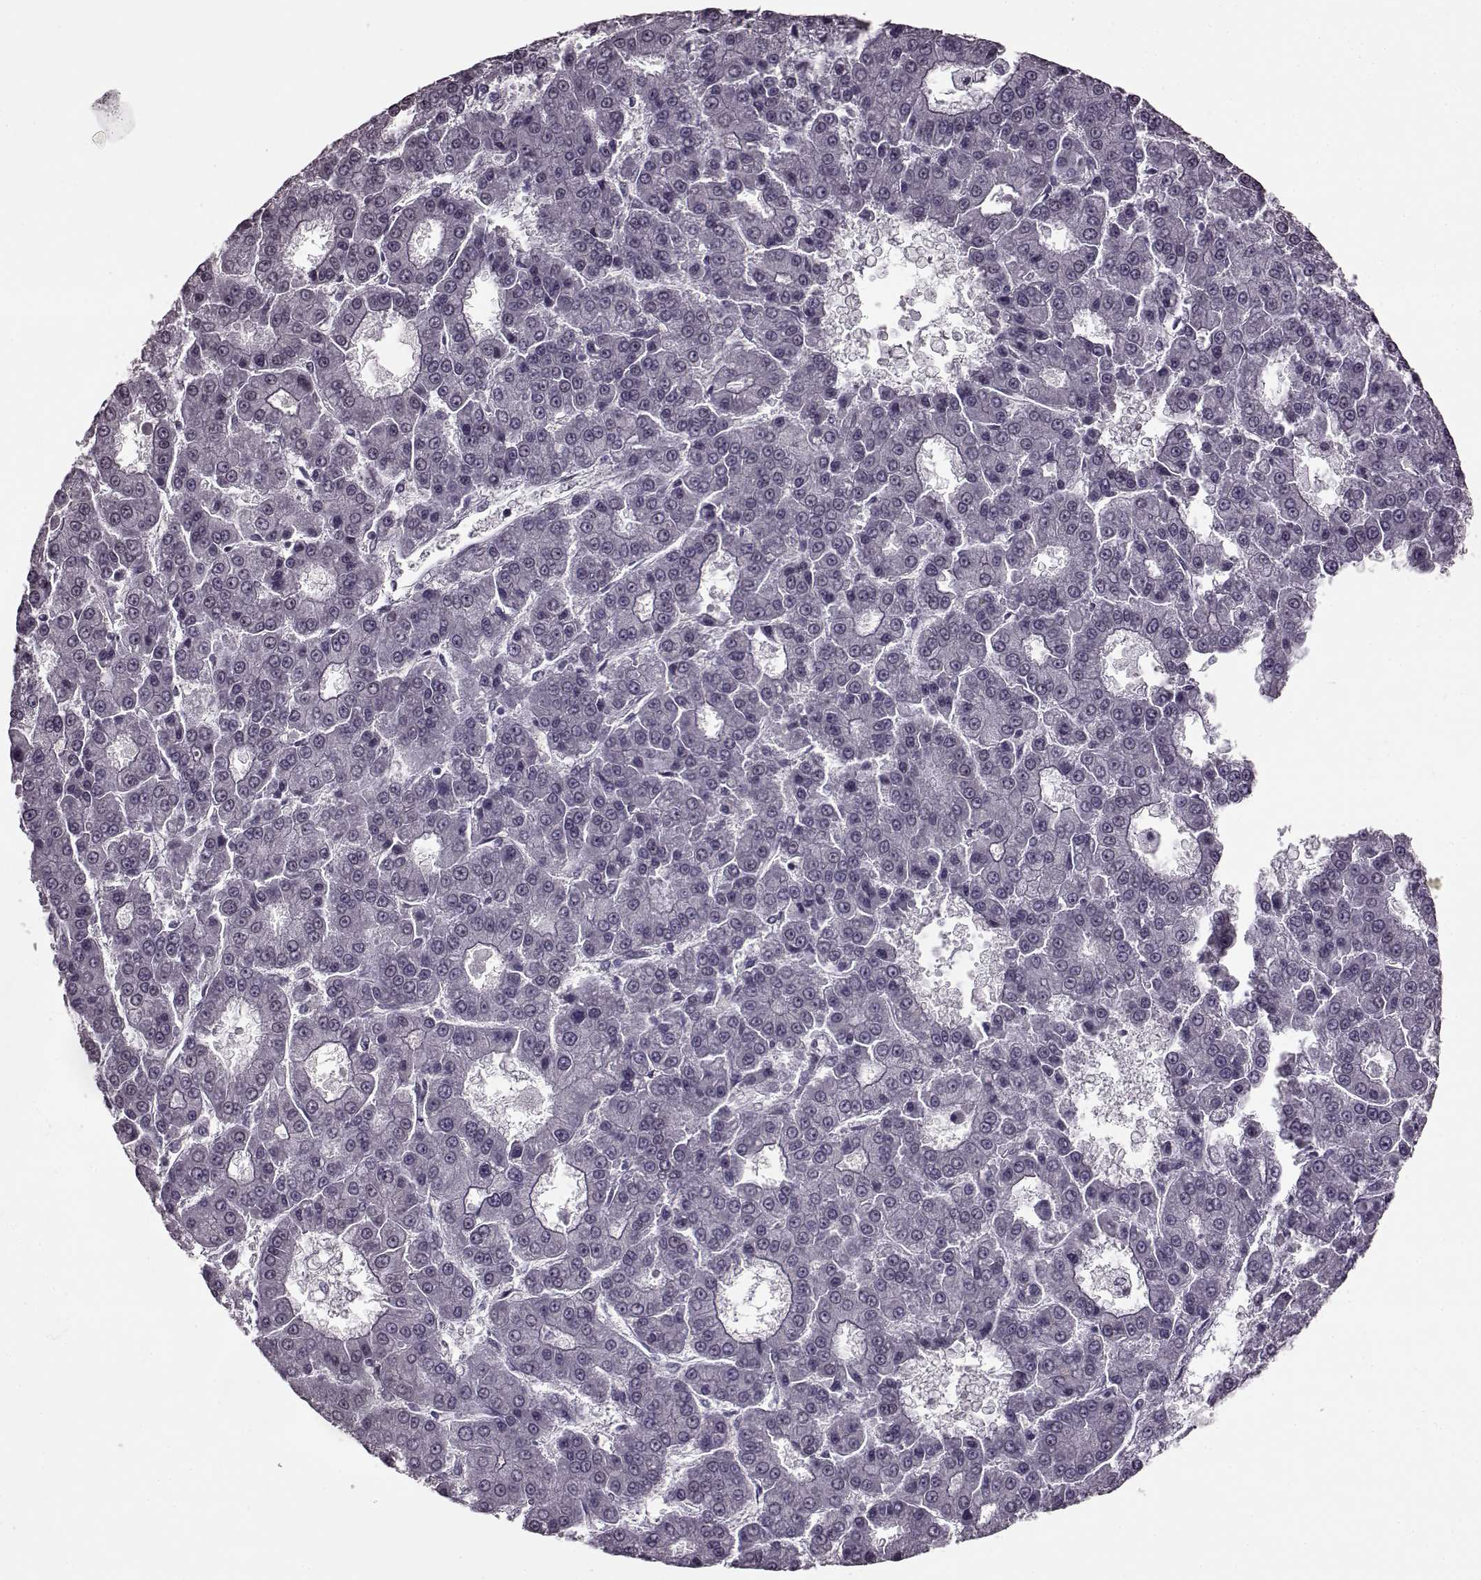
{"staining": {"intensity": "negative", "quantity": "none", "location": "none"}, "tissue": "liver cancer", "cell_type": "Tumor cells", "image_type": "cancer", "snomed": [{"axis": "morphology", "description": "Carcinoma, Hepatocellular, NOS"}, {"axis": "topography", "description": "Liver"}], "caption": "Histopathology image shows no protein expression in tumor cells of liver cancer (hepatocellular carcinoma) tissue.", "gene": "STX1B", "patient": {"sex": "male", "age": 70}}